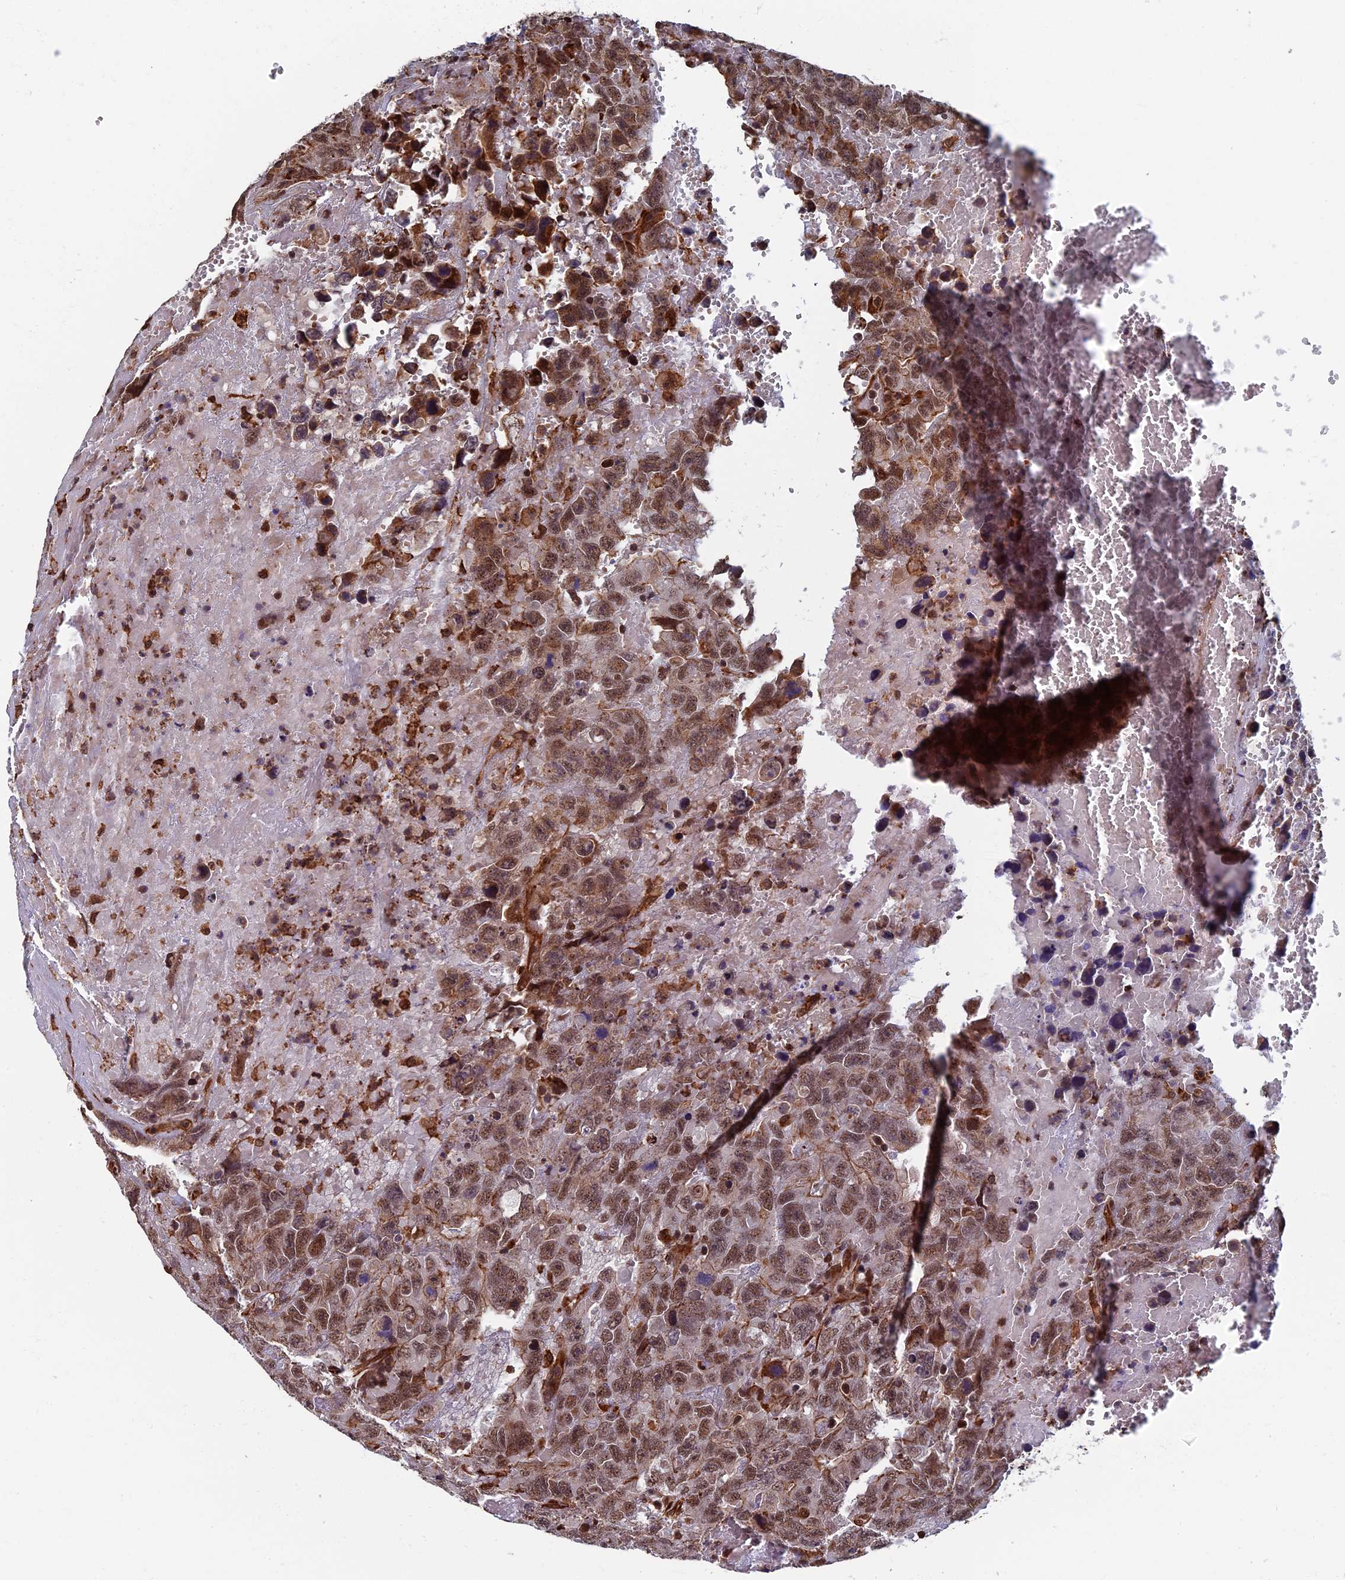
{"staining": {"intensity": "moderate", "quantity": ">75%", "location": "cytoplasmic/membranous,nuclear"}, "tissue": "testis cancer", "cell_type": "Tumor cells", "image_type": "cancer", "snomed": [{"axis": "morphology", "description": "Carcinoma, Embryonal, NOS"}, {"axis": "topography", "description": "Testis"}], "caption": "This image demonstrates IHC staining of human testis cancer, with medium moderate cytoplasmic/membranous and nuclear staining in about >75% of tumor cells.", "gene": "CTDP1", "patient": {"sex": "male", "age": 45}}